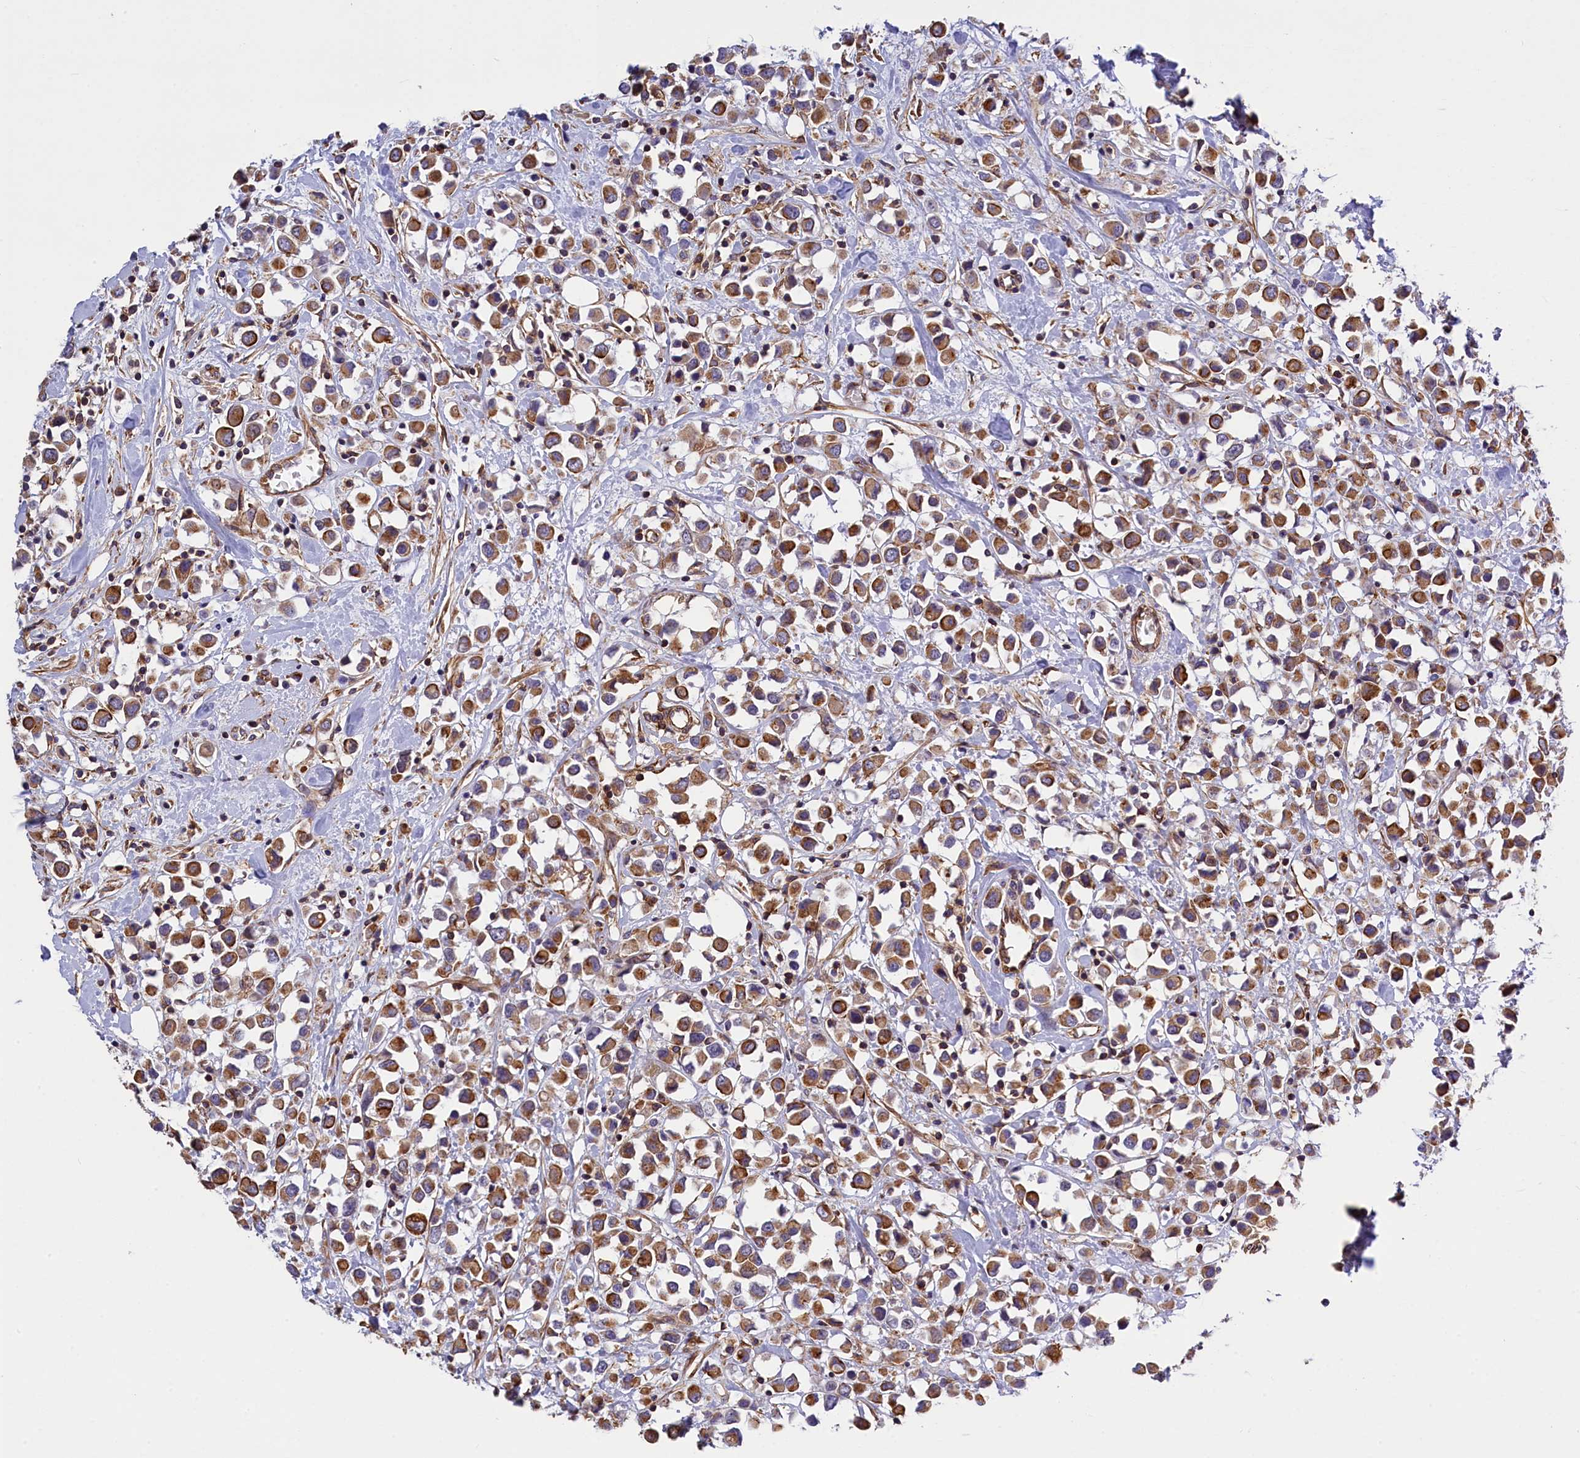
{"staining": {"intensity": "moderate", "quantity": ">75%", "location": "cytoplasmic/membranous"}, "tissue": "breast cancer", "cell_type": "Tumor cells", "image_type": "cancer", "snomed": [{"axis": "morphology", "description": "Duct carcinoma"}, {"axis": "topography", "description": "Breast"}], "caption": "An immunohistochemistry (IHC) image of tumor tissue is shown. Protein staining in brown shows moderate cytoplasmic/membranous positivity in breast cancer within tumor cells.", "gene": "MED20", "patient": {"sex": "female", "age": 61}}